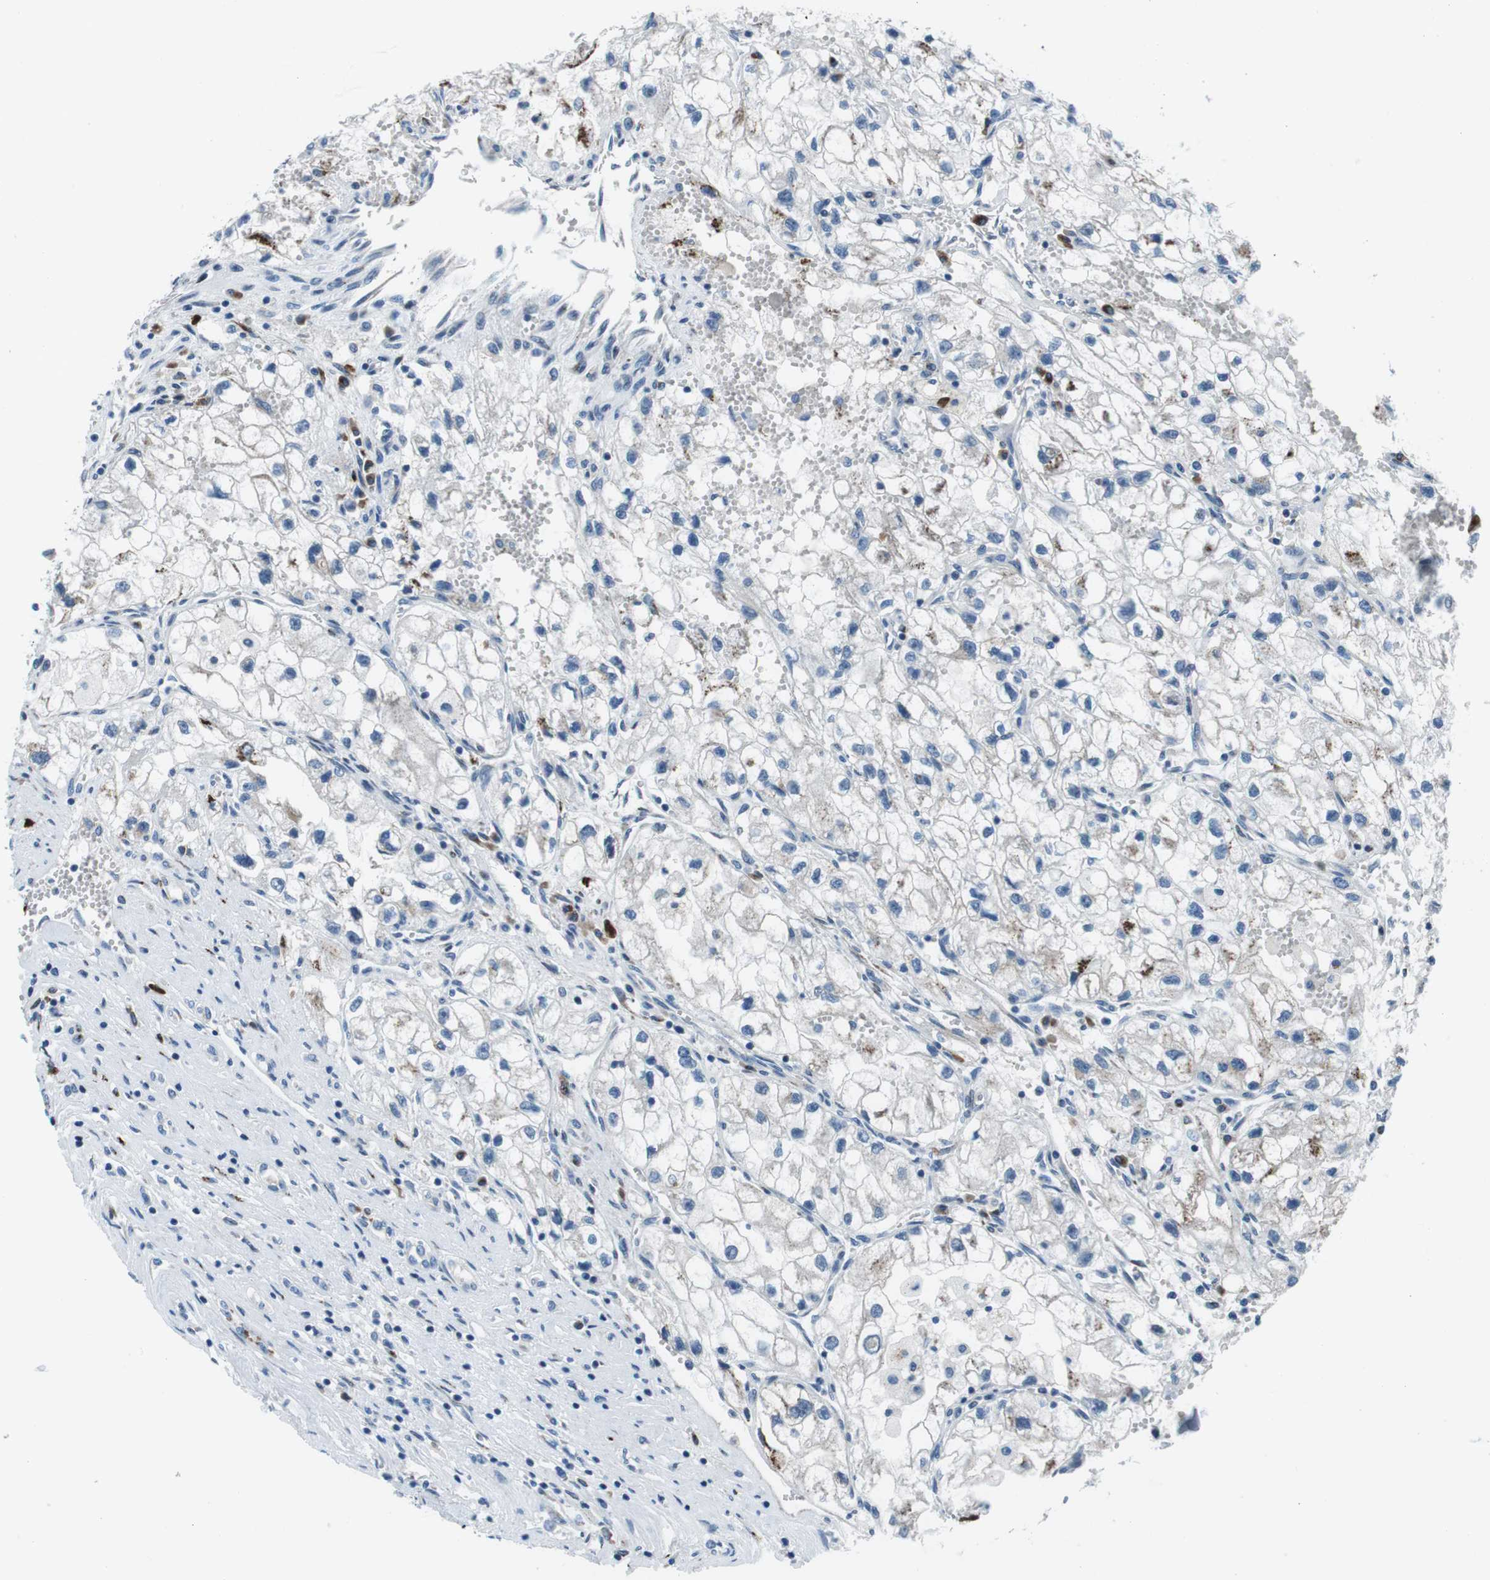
{"staining": {"intensity": "negative", "quantity": "none", "location": "none"}, "tissue": "renal cancer", "cell_type": "Tumor cells", "image_type": "cancer", "snomed": [{"axis": "morphology", "description": "Adenocarcinoma, NOS"}, {"axis": "topography", "description": "Kidney"}], "caption": "Immunohistochemistry photomicrograph of neoplastic tissue: human renal adenocarcinoma stained with DAB (3,3'-diaminobenzidine) shows no significant protein expression in tumor cells. (DAB immunohistochemistry, high magnification).", "gene": "NUCB2", "patient": {"sex": "female", "age": 70}}